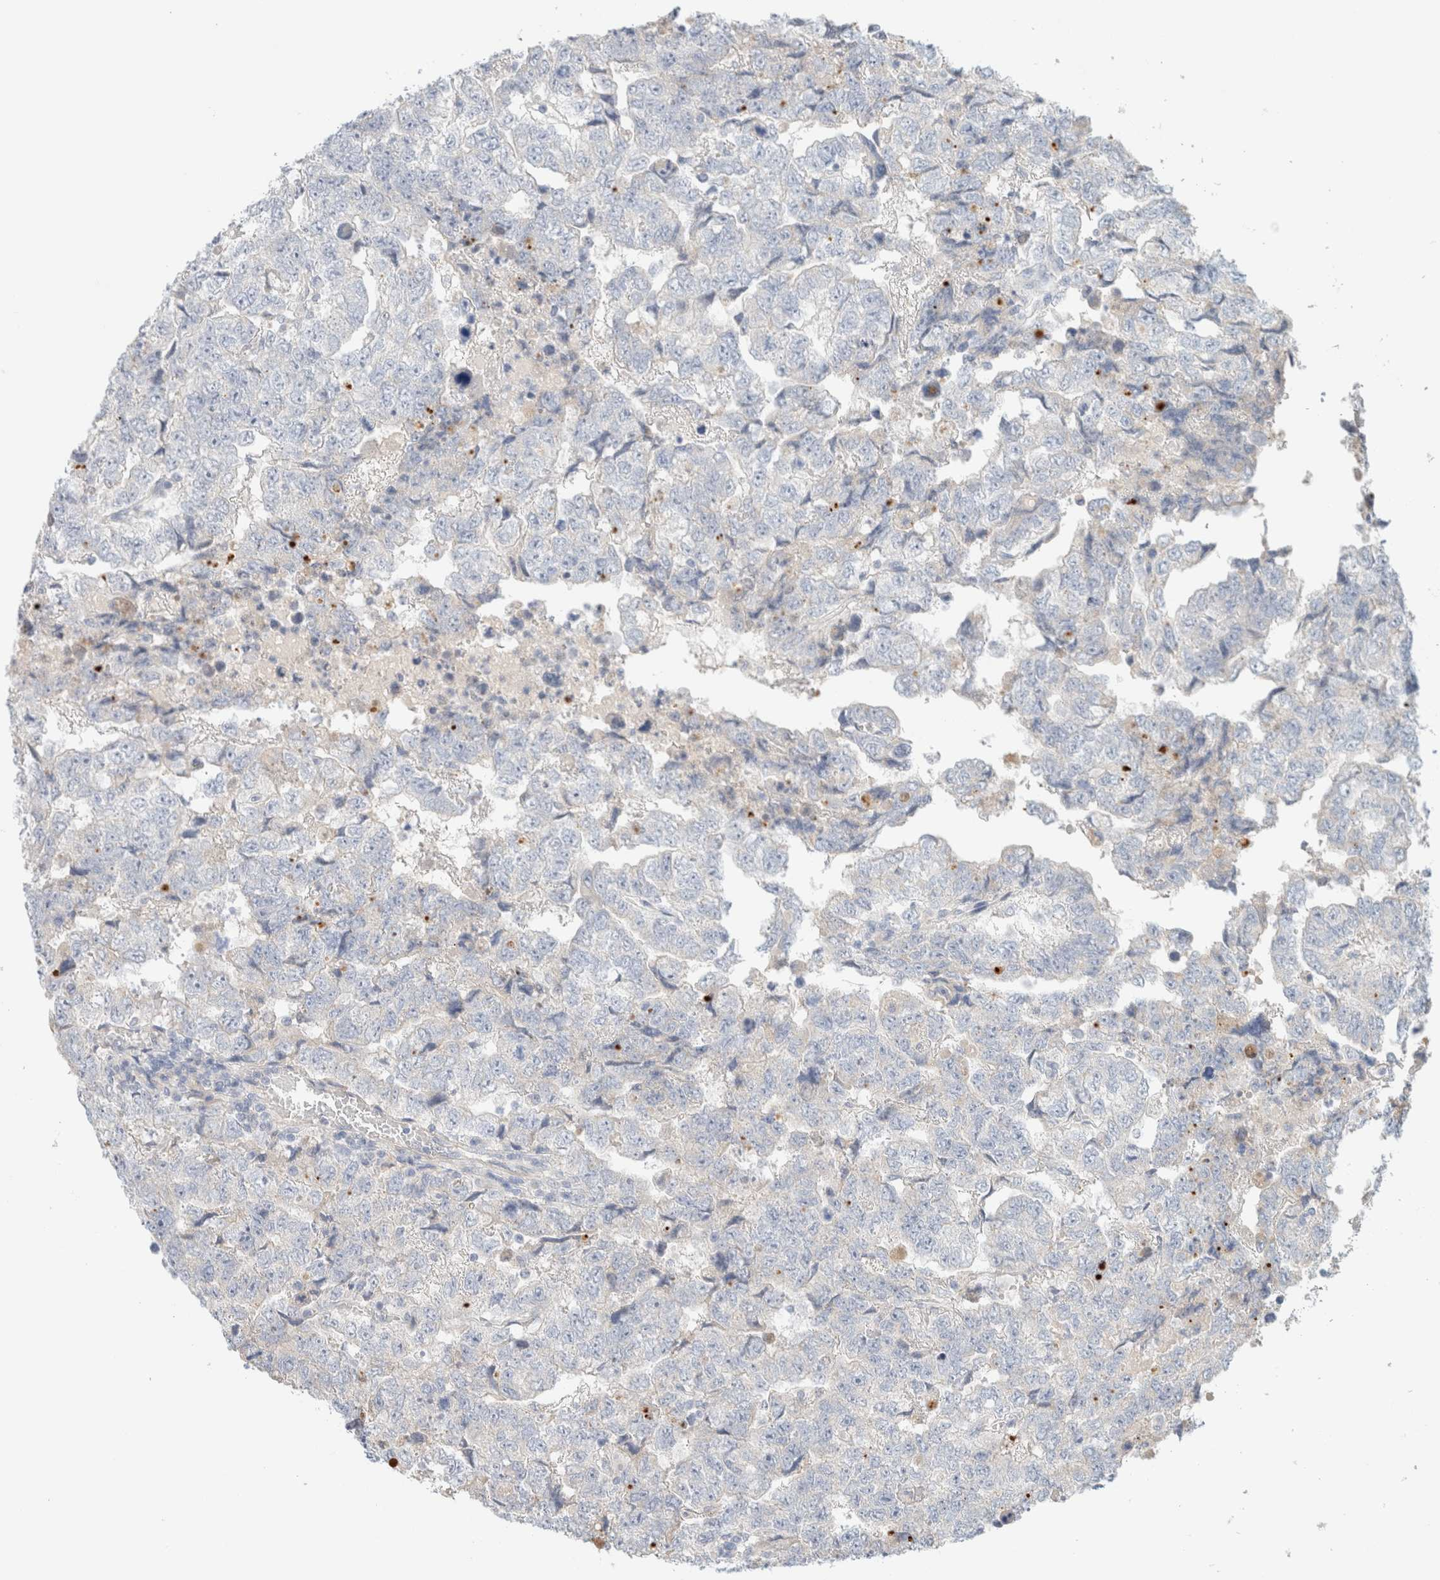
{"staining": {"intensity": "negative", "quantity": "none", "location": "none"}, "tissue": "testis cancer", "cell_type": "Tumor cells", "image_type": "cancer", "snomed": [{"axis": "morphology", "description": "Carcinoma, Embryonal, NOS"}, {"axis": "topography", "description": "Testis"}], "caption": "A high-resolution photomicrograph shows IHC staining of testis cancer, which demonstrates no significant positivity in tumor cells.", "gene": "HEXD", "patient": {"sex": "male", "age": 36}}